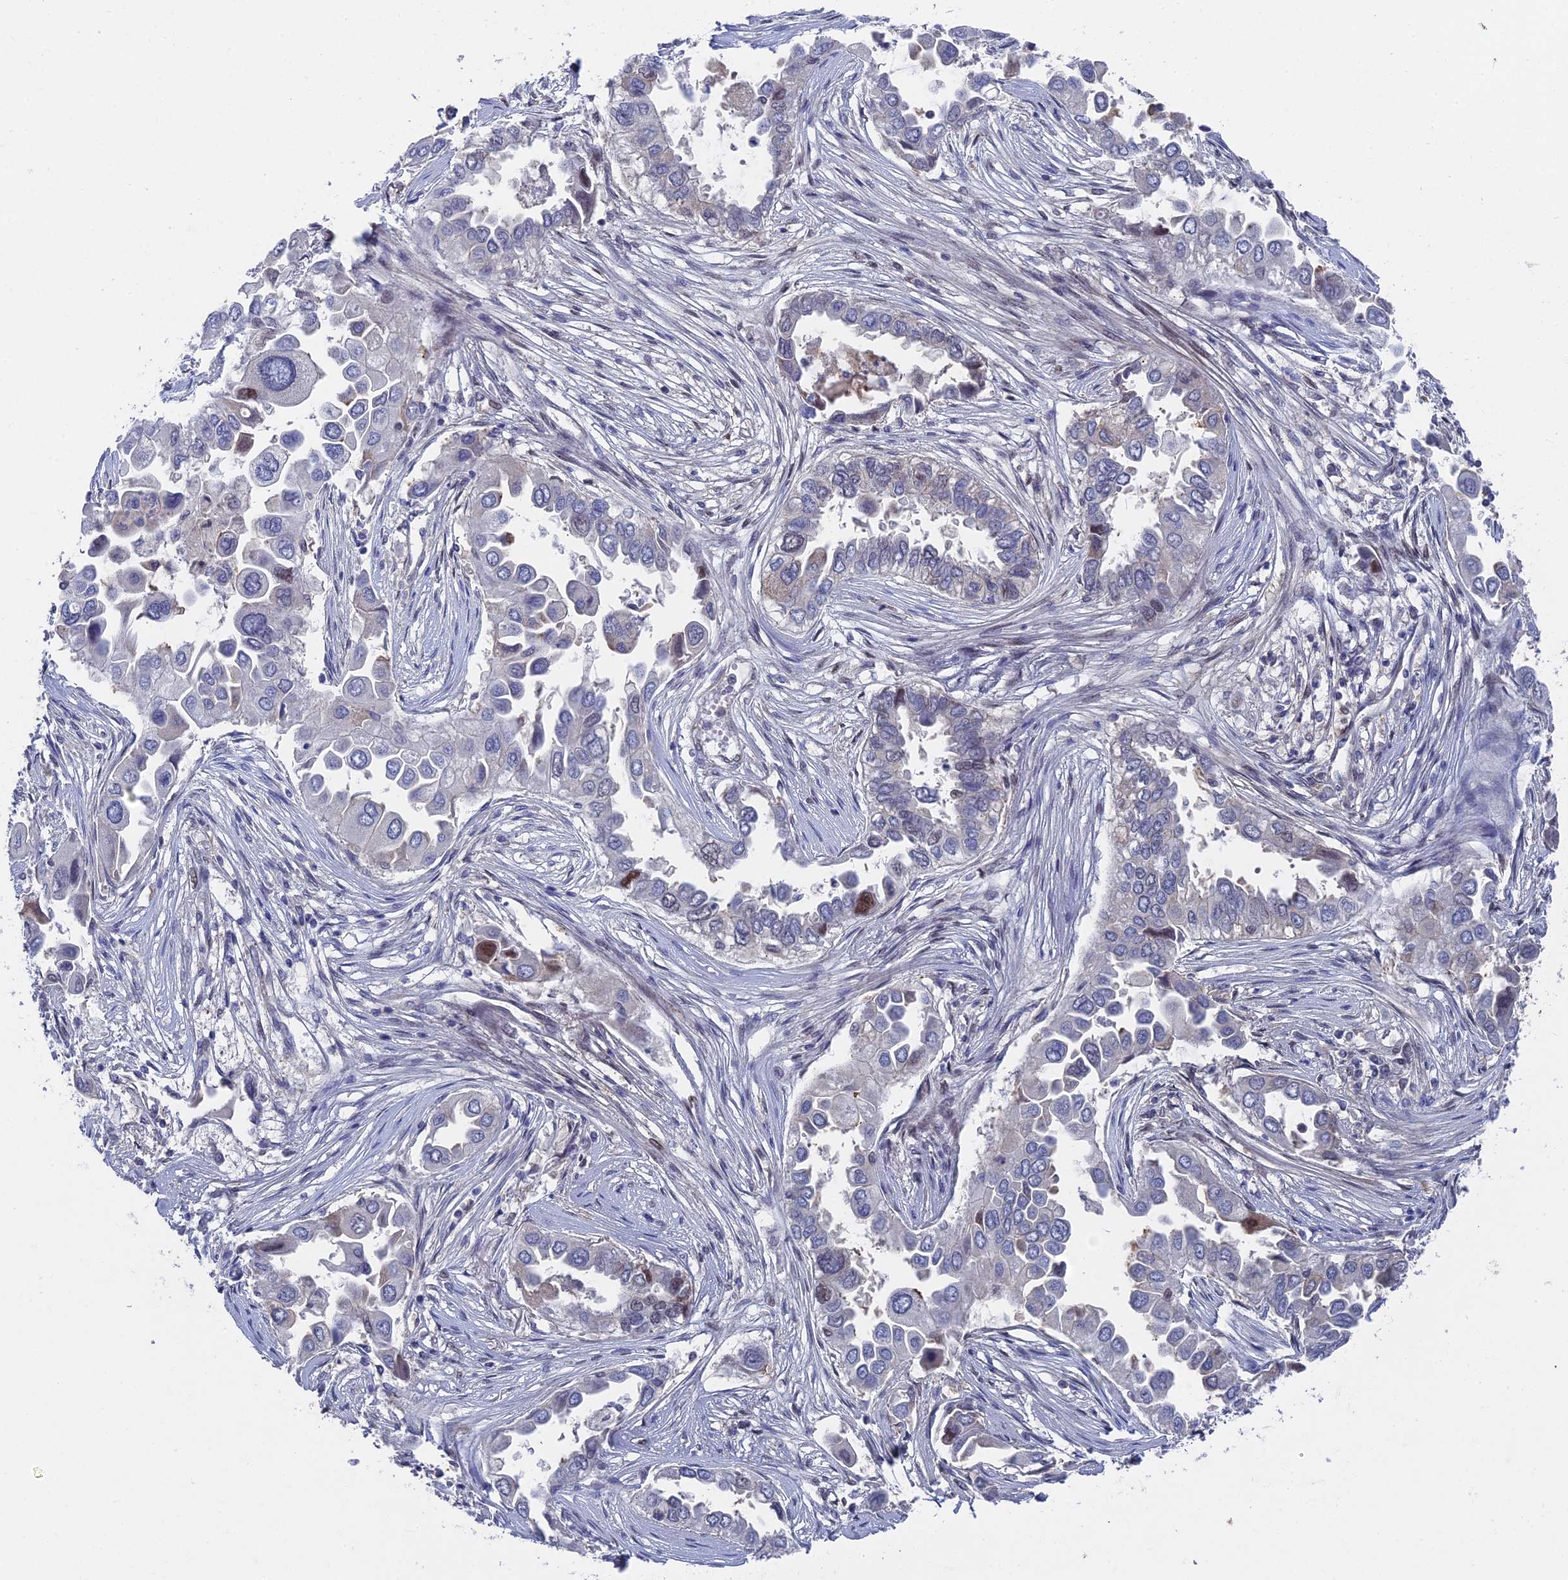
{"staining": {"intensity": "negative", "quantity": "none", "location": "none"}, "tissue": "lung cancer", "cell_type": "Tumor cells", "image_type": "cancer", "snomed": [{"axis": "morphology", "description": "Adenocarcinoma, NOS"}, {"axis": "topography", "description": "Lung"}], "caption": "High power microscopy micrograph of an IHC micrograph of adenocarcinoma (lung), revealing no significant expression in tumor cells.", "gene": "UNC5D", "patient": {"sex": "female", "age": 76}}